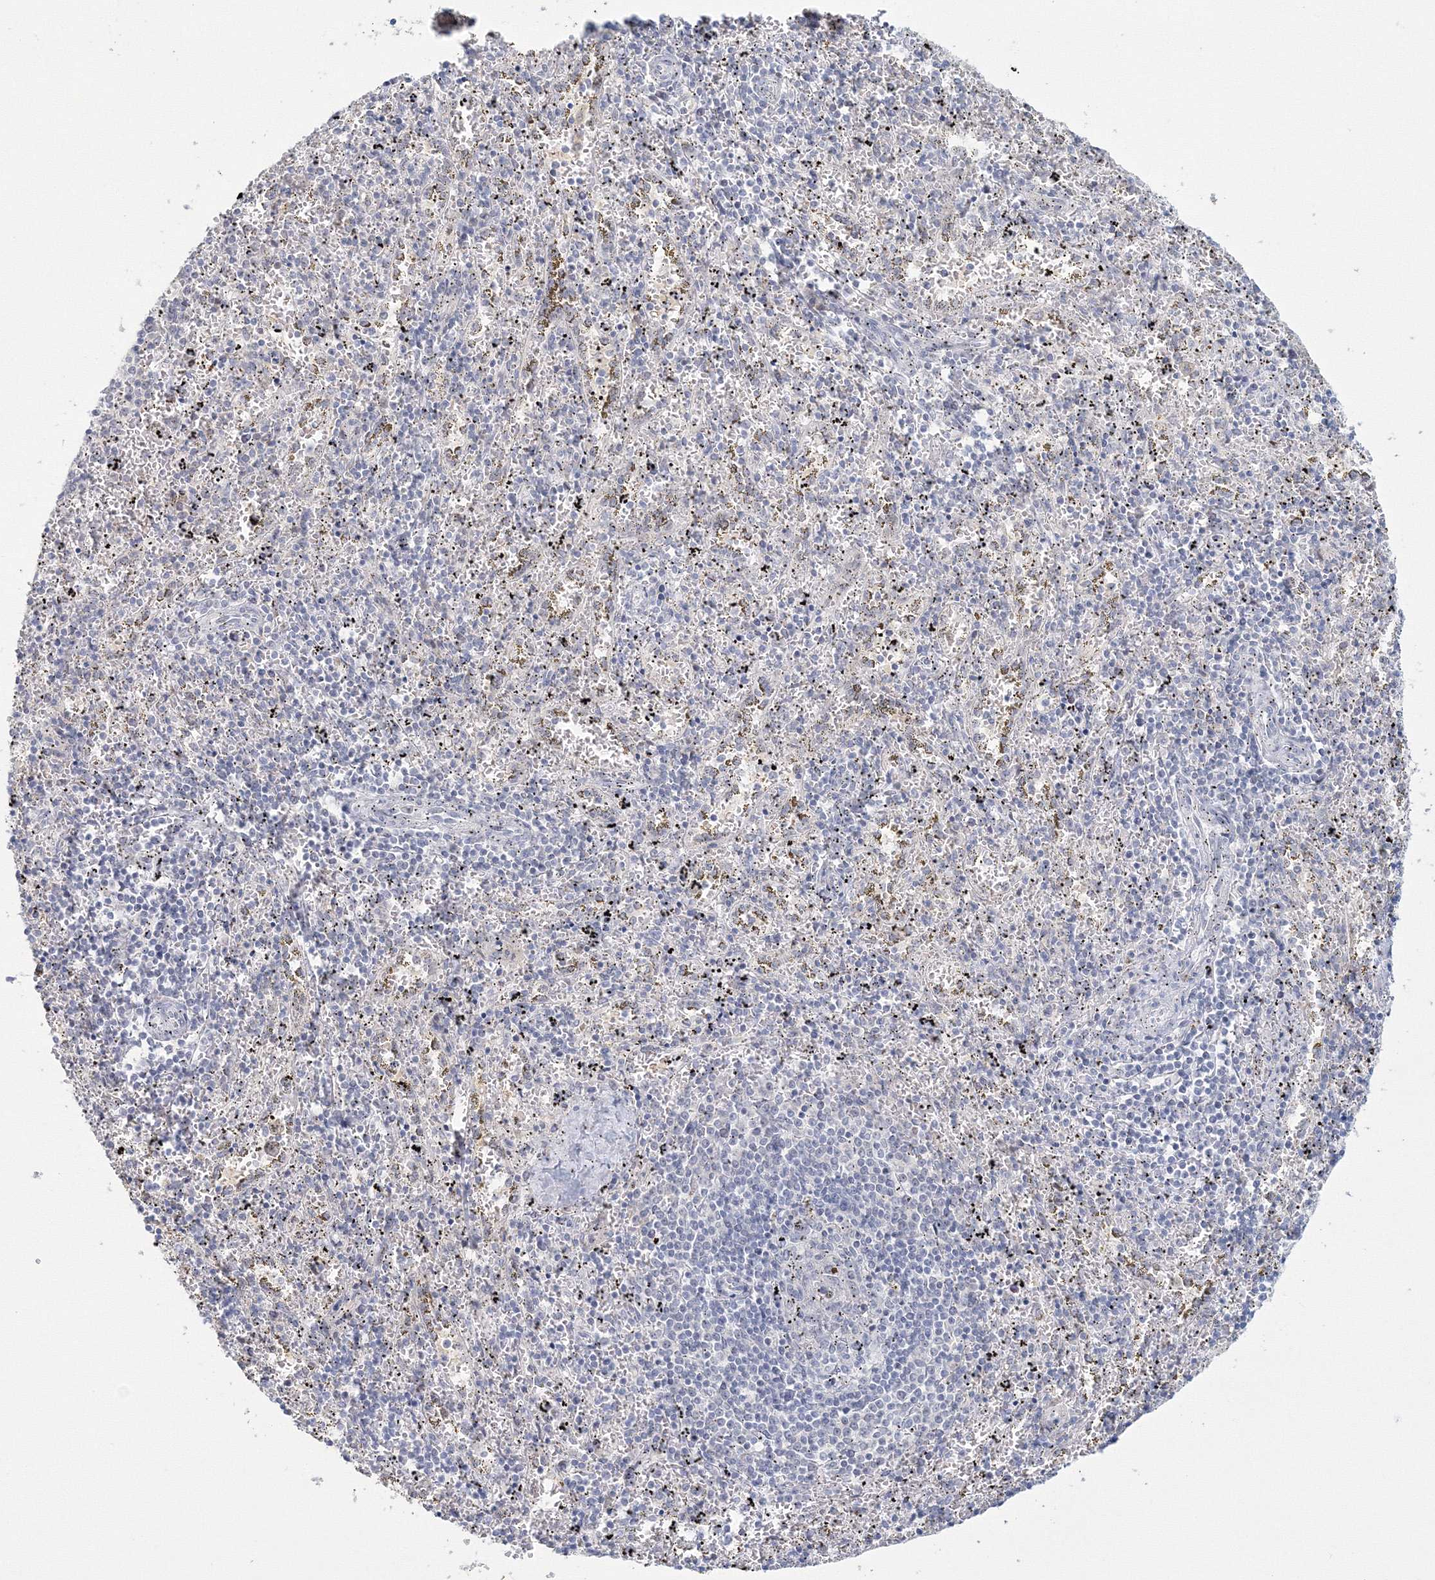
{"staining": {"intensity": "negative", "quantity": "none", "location": "none"}, "tissue": "spleen", "cell_type": "Cells in red pulp", "image_type": "normal", "snomed": [{"axis": "morphology", "description": "Normal tissue, NOS"}, {"axis": "topography", "description": "Spleen"}], "caption": "This is a photomicrograph of immunohistochemistry staining of unremarkable spleen, which shows no staining in cells in red pulp. The staining was performed using DAB (3,3'-diaminobenzidine) to visualize the protein expression in brown, while the nuclei were stained in blue with hematoxylin (Magnification: 20x).", "gene": "VSIG1", "patient": {"sex": "male", "age": 11}}